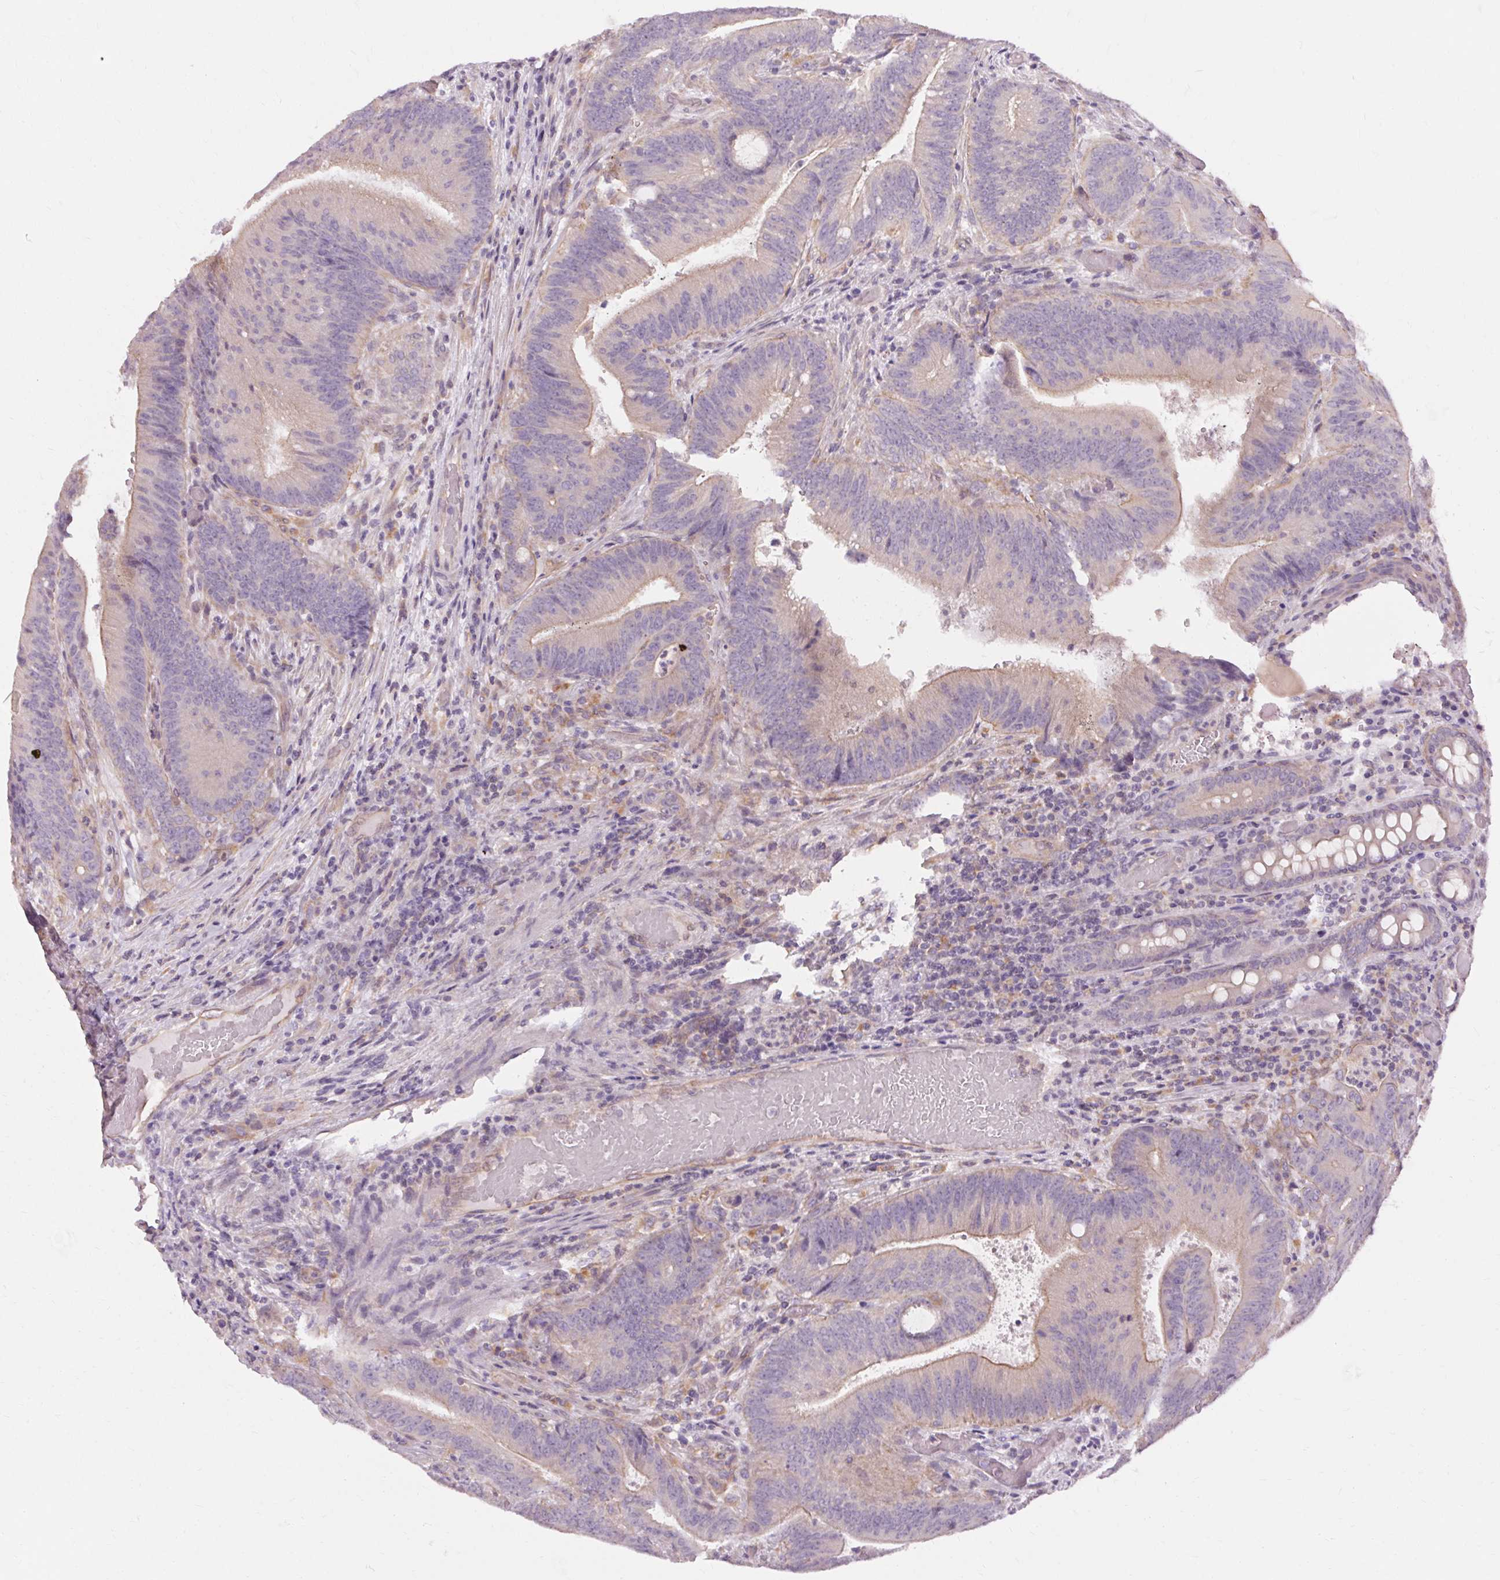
{"staining": {"intensity": "weak", "quantity": "25%-75%", "location": "cytoplasmic/membranous"}, "tissue": "colorectal cancer", "cell_type": "Tumor cells", "image_type": "cancer", "snomed": [{"axis": "morphology", "description": "Adenocarcinoma, NOS"}, {"axis": "topography", "description": "Colon"}], "caption": "IHC micrograph of neoplastic tissue: colorectal cancer stained using immunohistochemistry (IHC) displays low levels of weak protein expression localized specifically in the cytoplasmic/membranous of tumor cells, appearing as a cytoplasmic/membranous brown color.", "gene": "TM6SF1", "patient": {"sex": "female", "age": 43}}